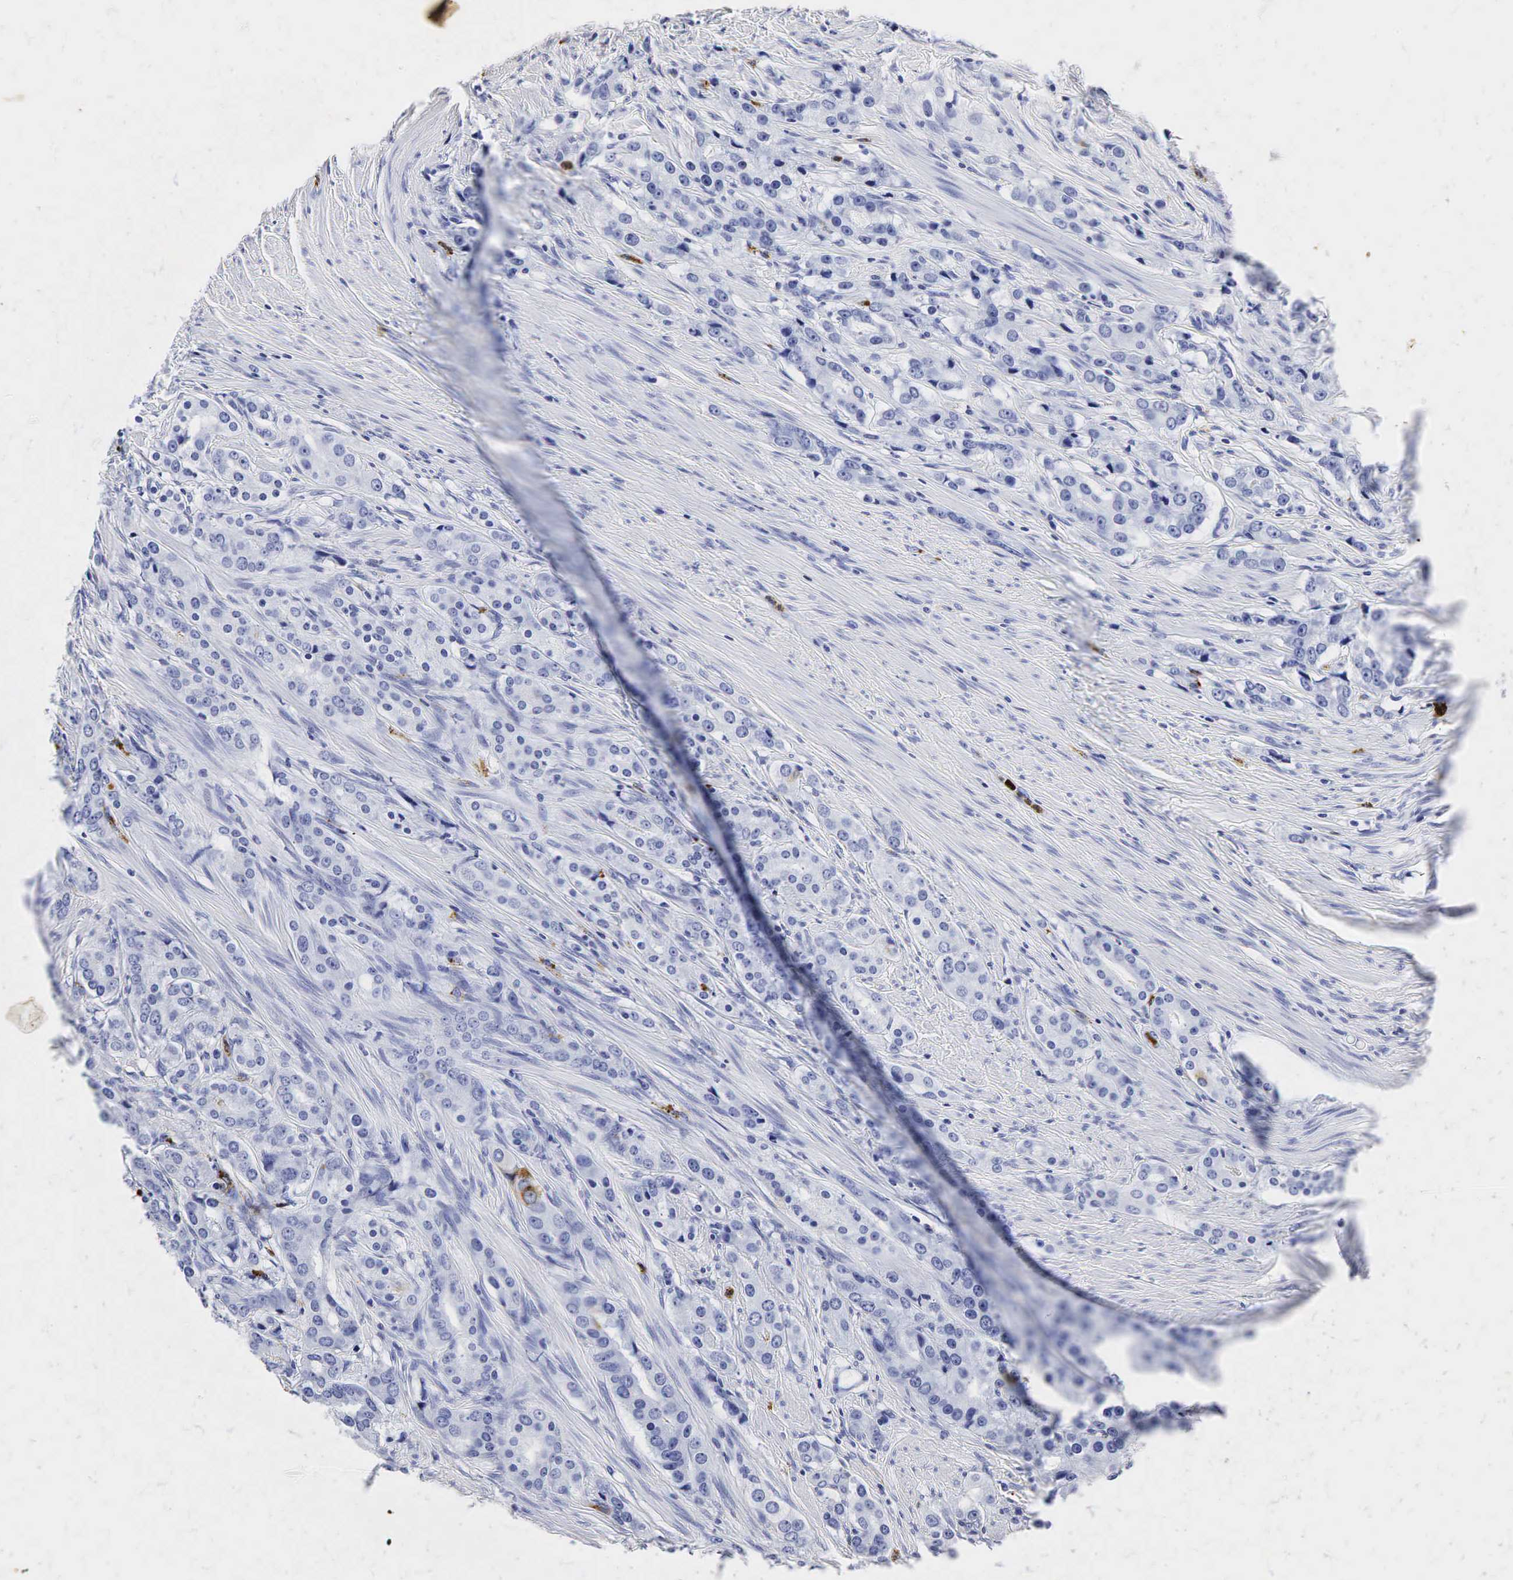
{"staining": {"intensity": "negative", "quantity": "none", "location": "none"}, "tissue": "prostate cancer", "cell_type": "Tumor cells", "image_type": "cancer", "snomed": [{"axis": "morphology", "description": "Adenocarcinoma, Medium grade"}, {"axis": "topography", "description": "Prostate"}], "caption": "This is a micrograph of immunohistochemistry (IHC) staining of prostate cancer (medium-grade adenocarcinoma), which shows no staining in tumor cells.", "gene": "LYZ", "patient": {"sex": "male", "age": 72}}